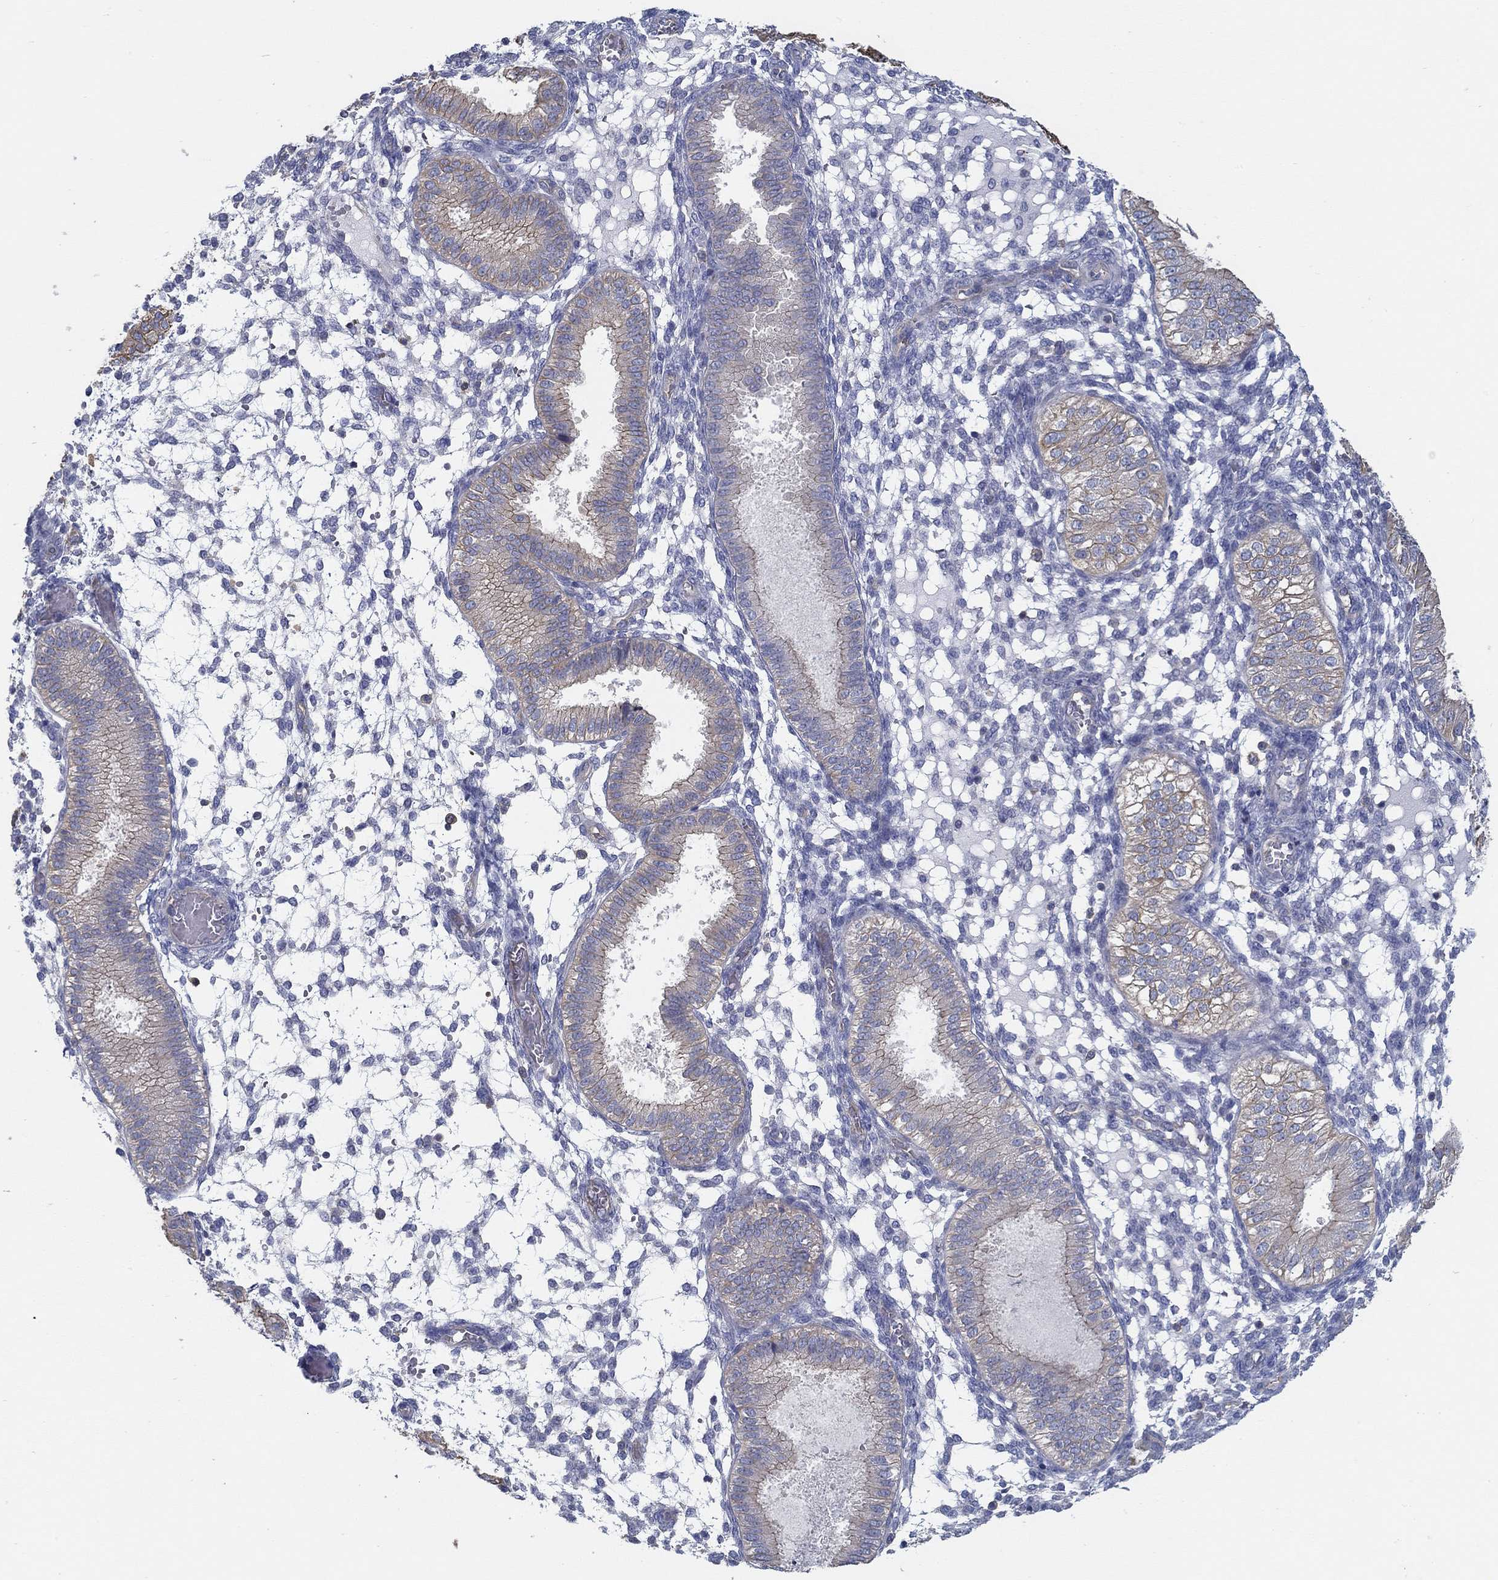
{"staining": {"intensity": "negative", "quantity": "none", "location": "none"}, "tissue": "endometrium", "cell_type": "Cells in endometrial stroma", "image_type": "normal", "snomed": [{"axis": "morphology", "description": "Normal tissue, NOS"}, {"axis": "topography", "description": "Endometrium"}], "caption": "An immunohistochemistry (IHC) photomicrograph of normal endometrium is shown. There is no staining in cells in endometrial stroma of endometrium. Nuclei are stained in blue.", "gene": "BBOF1", "patient": {"sex": "female", "age": 43}}